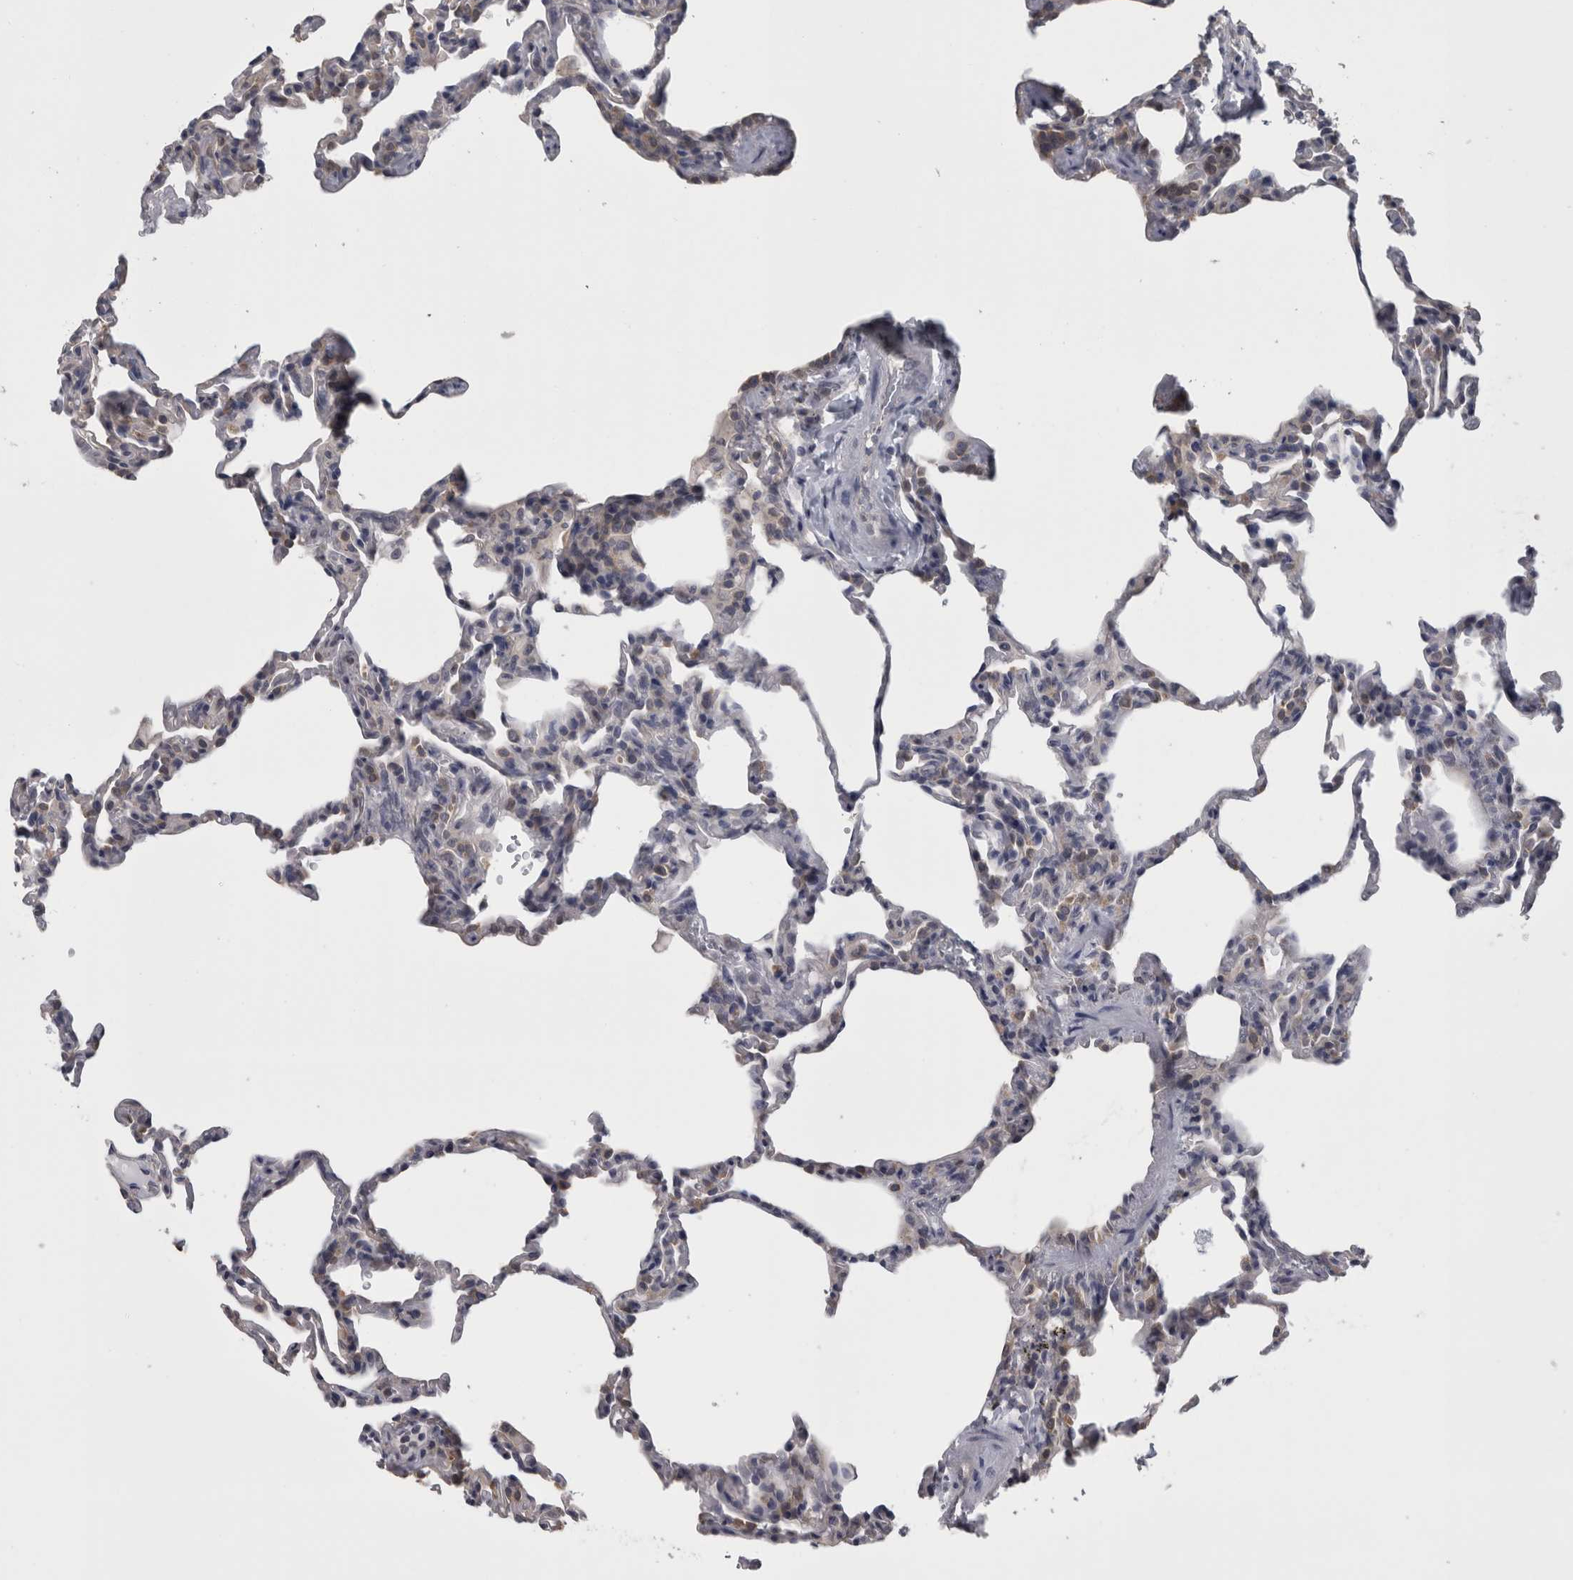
{"staining": {"intensity": "negative", "quantity": "none", "location": "none"}, "tissue": "lung", "cell_type": "Alveolar cells", "image_type": "normal", "snomed": [{"axis": "morphology", "description": "Normal tissue, NOS"}, {"axis": "topography", "description": "Lung"}], "caption": "Human lung stained for a protein using immunohistochemistry shows no expression in alveolar cells.", "gene": "APRT", "patient": {"sex": "male", "age": 20}}